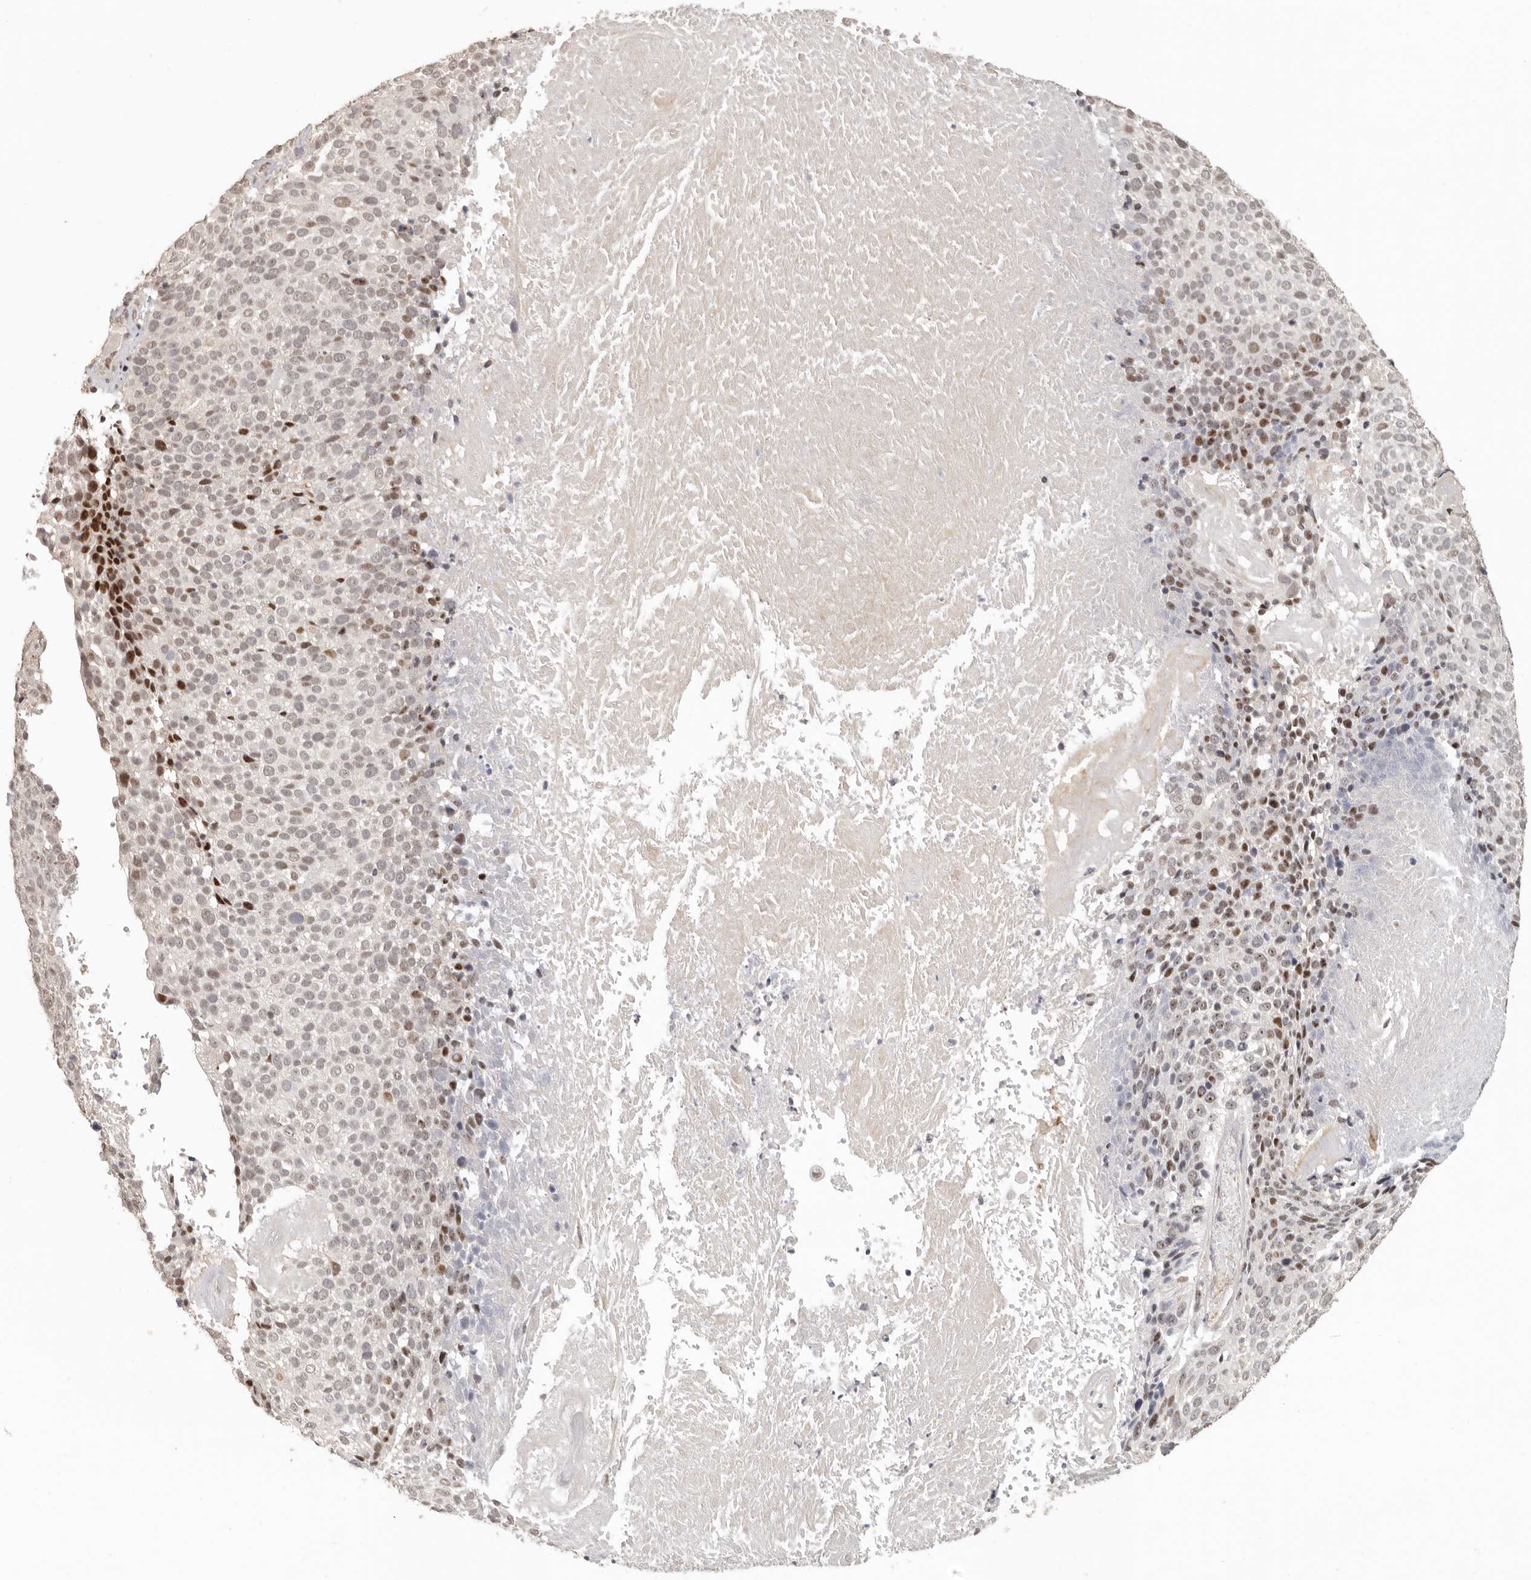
{"staining": {"intensity": "moderate", "quantity": "25%-75%", "location": "nuclear"}, "tissue": "cervical cancer", "cell_type": "Tumor cells", "image_type": "cancer", "snomed": [{"axis": "morphology", "description": "Squamous cell carcinoma, NOS"}, {"axis": "topography", "description": "Cervix"}], "caption": "Cervical cancer (squamous cell carcinoma) stained with DAB immunohistochemistry (IHC) shows medium levels of moderate nuclear expression in about 25%-75% of tumor cells.", "gene": "GPBP1L1", "patient": {"sex": "female", "age": 74}}